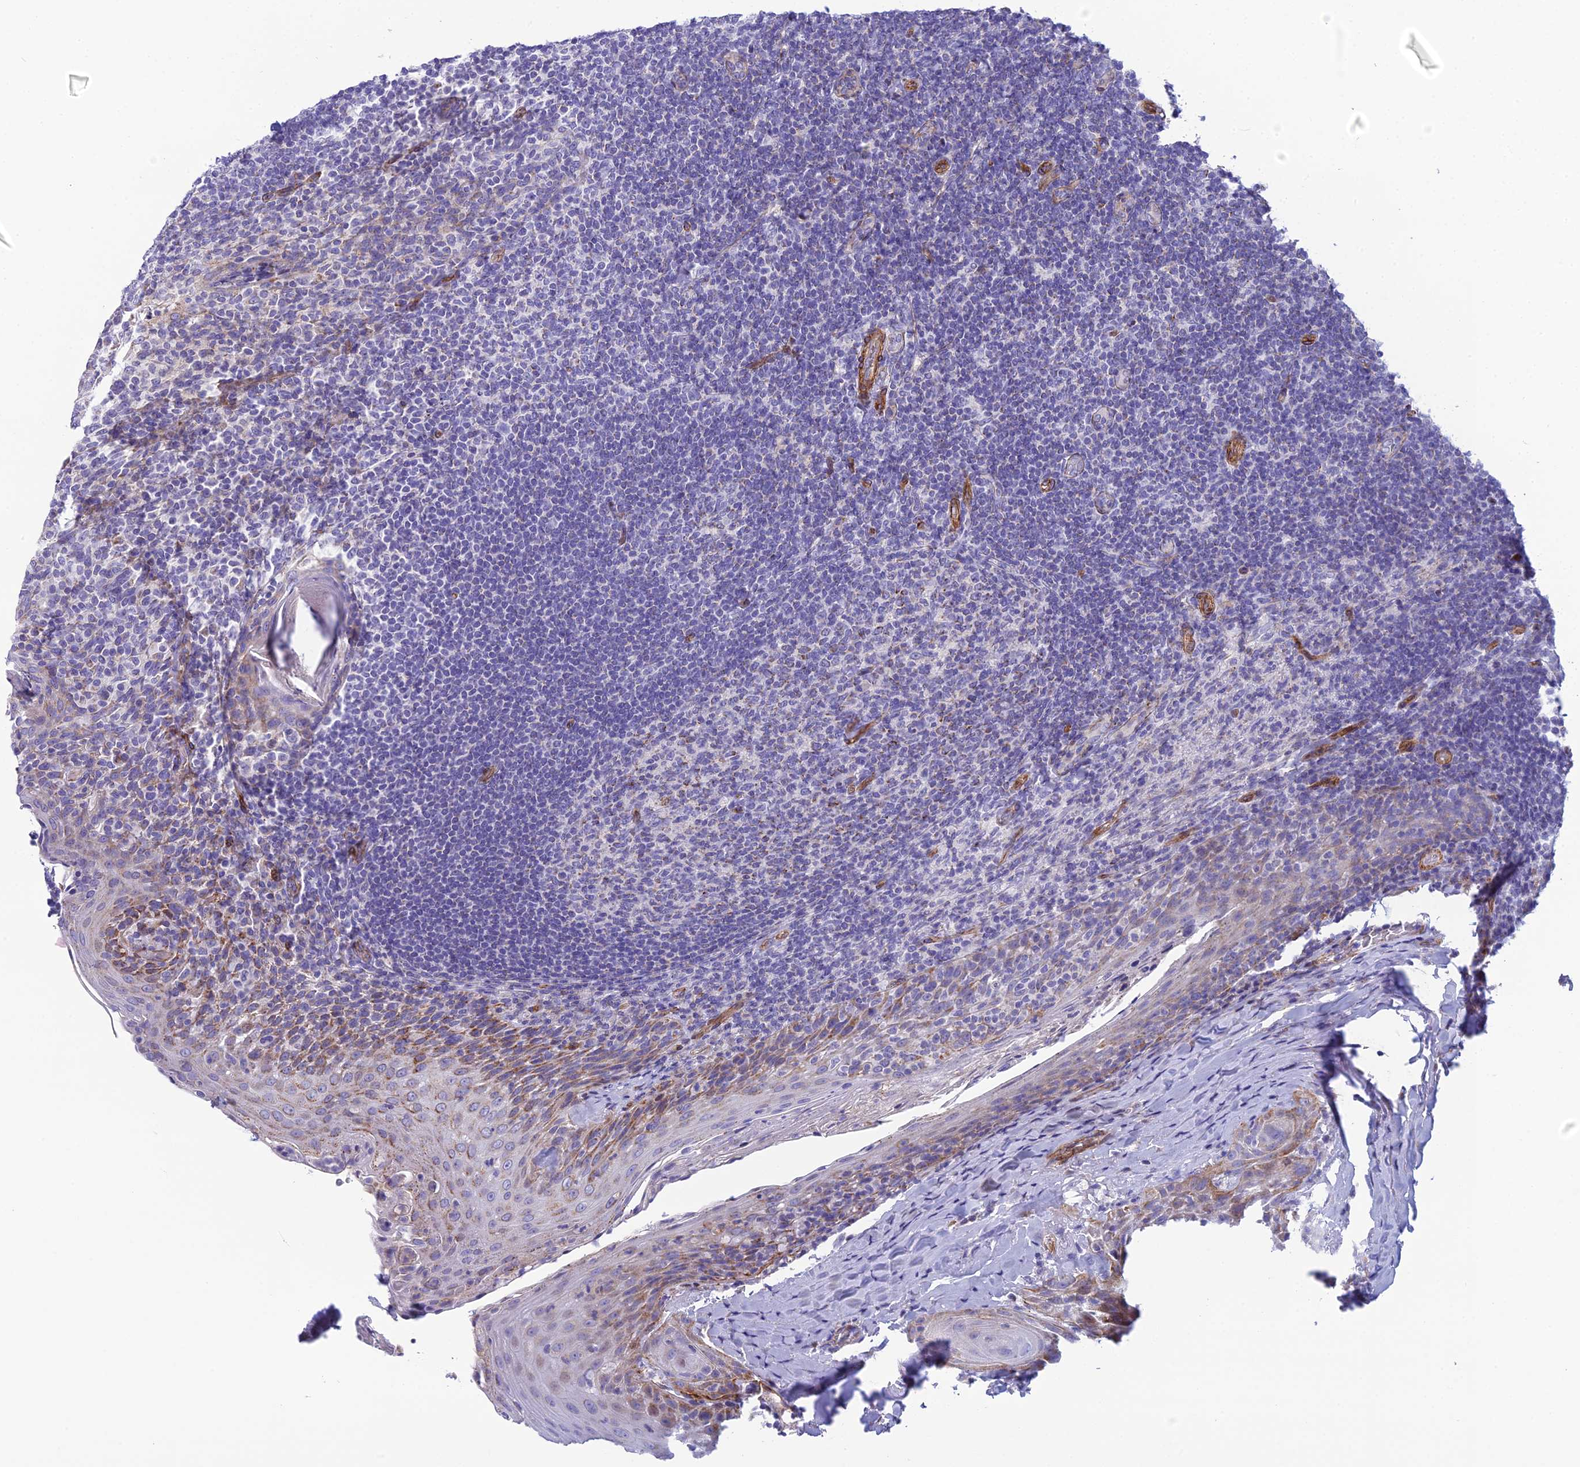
{"staining": {"intensity": "negative", "quantity": "none", "location": "none"}, "tissue": "tonsil", "cell_type": "Germinal center cells", "image_type": "normal", "snomed": [{"axis": "morphology", "description": "Normal tissue, NOS"}, {"axis": "topography", "description": "Tonsil"}], "caption": "Protein analysis of unremarkable tonsil demonstrates no significant expression in germinal center cells. Nuclei are stained in blue.", "gene": "POMGNT1", "patient": {"sex": "female", "age": 10}}